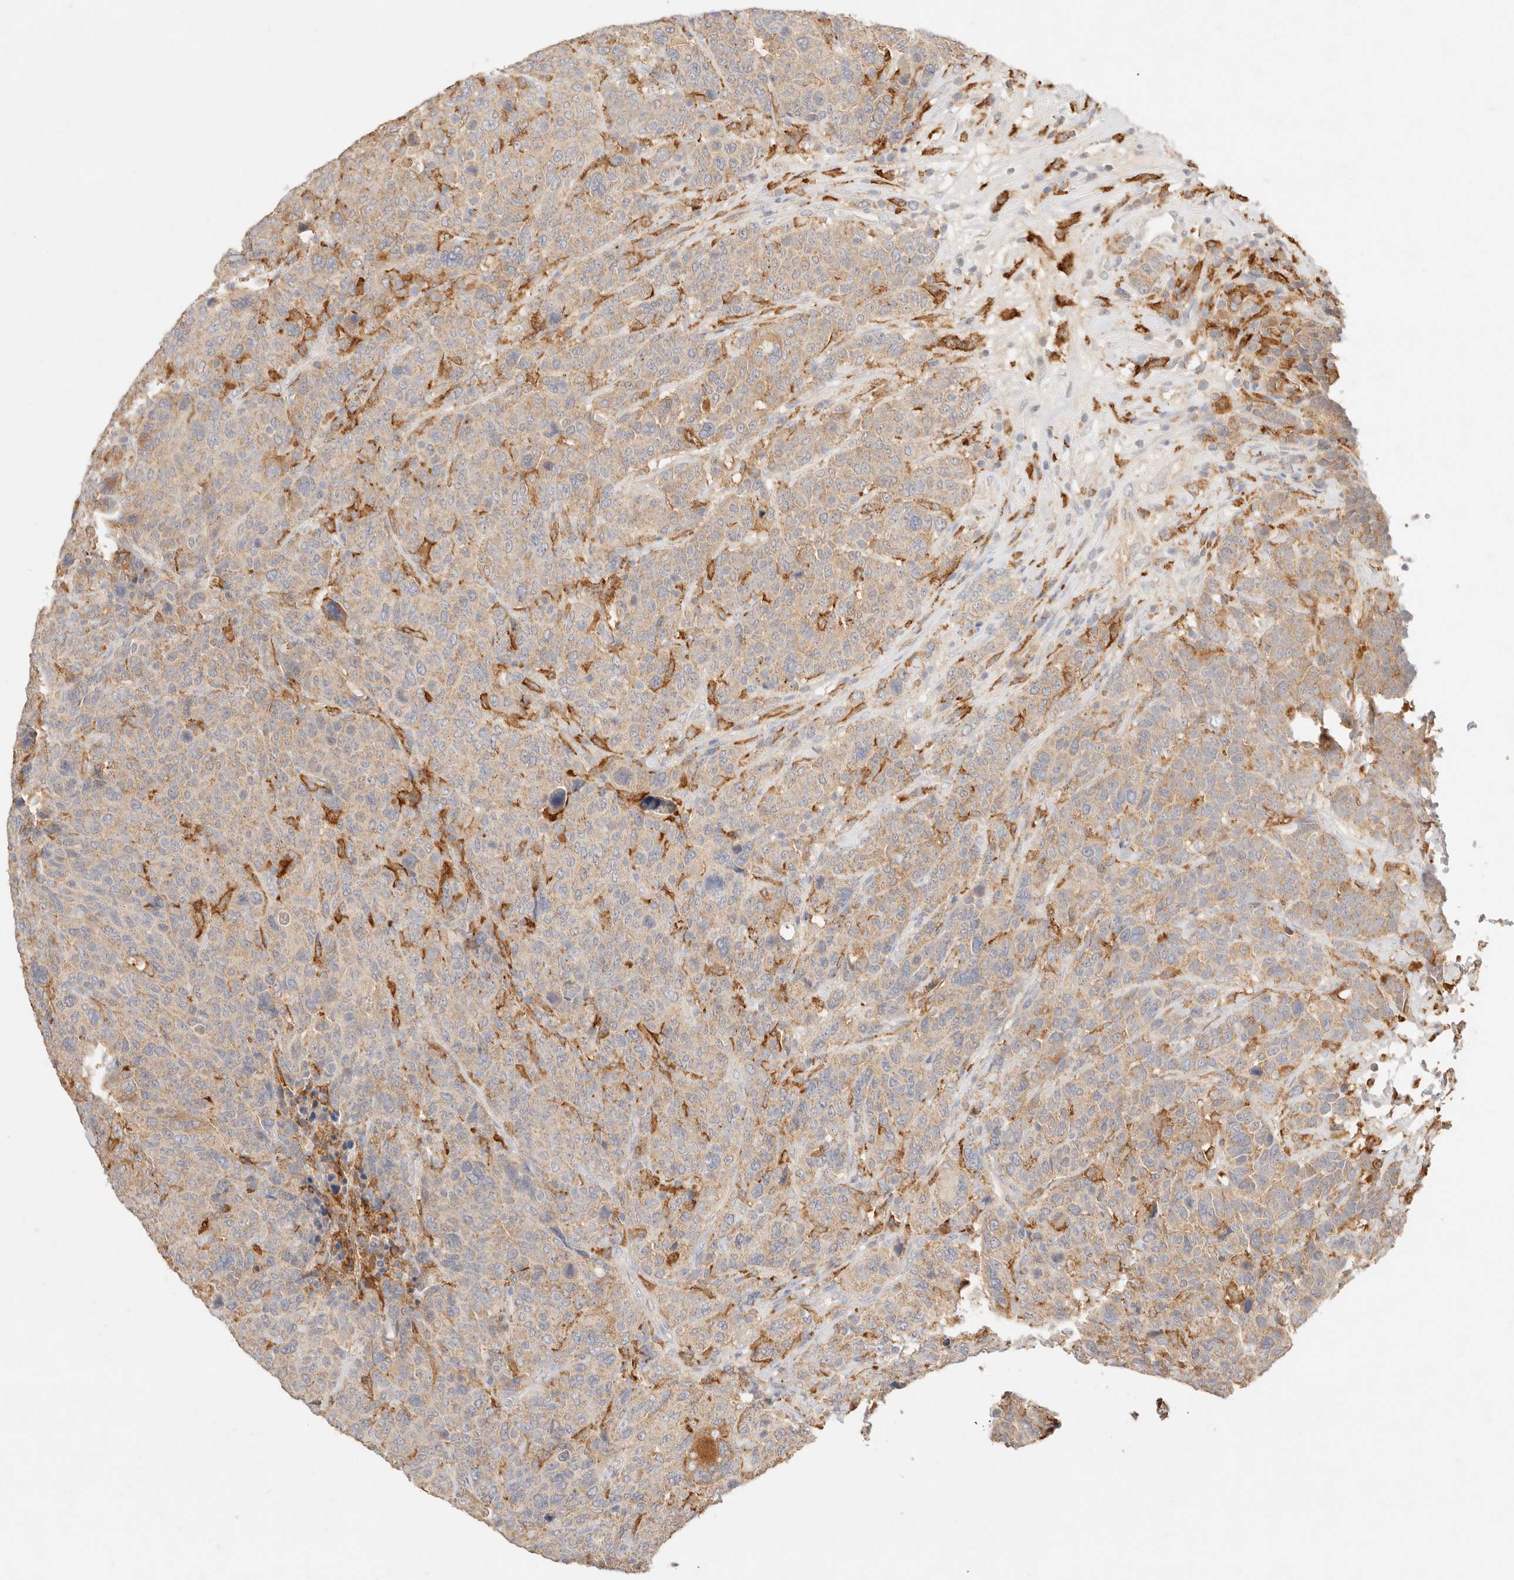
{"staining": {"intensity": "moderate", "quantity": ">75%", "location": "cytoplasmic/membranous"}, "tissue": "breast cancer", "cell_type": "Tumor cells", "image_type": "cancer", "snomed": [{"axis": "morphology", "description": "Duct carcinoma"}, {"axis": "topography", "description": "Breast"}], "caption": "Human invasive ductal carcinoma (breast) stained with a brown dye displays moderate cytoplasmic/membranous positive expression in approximately >75% of tumor cells.", "gene": "HK2", "patient": {"sex": "female", "age": 37}}